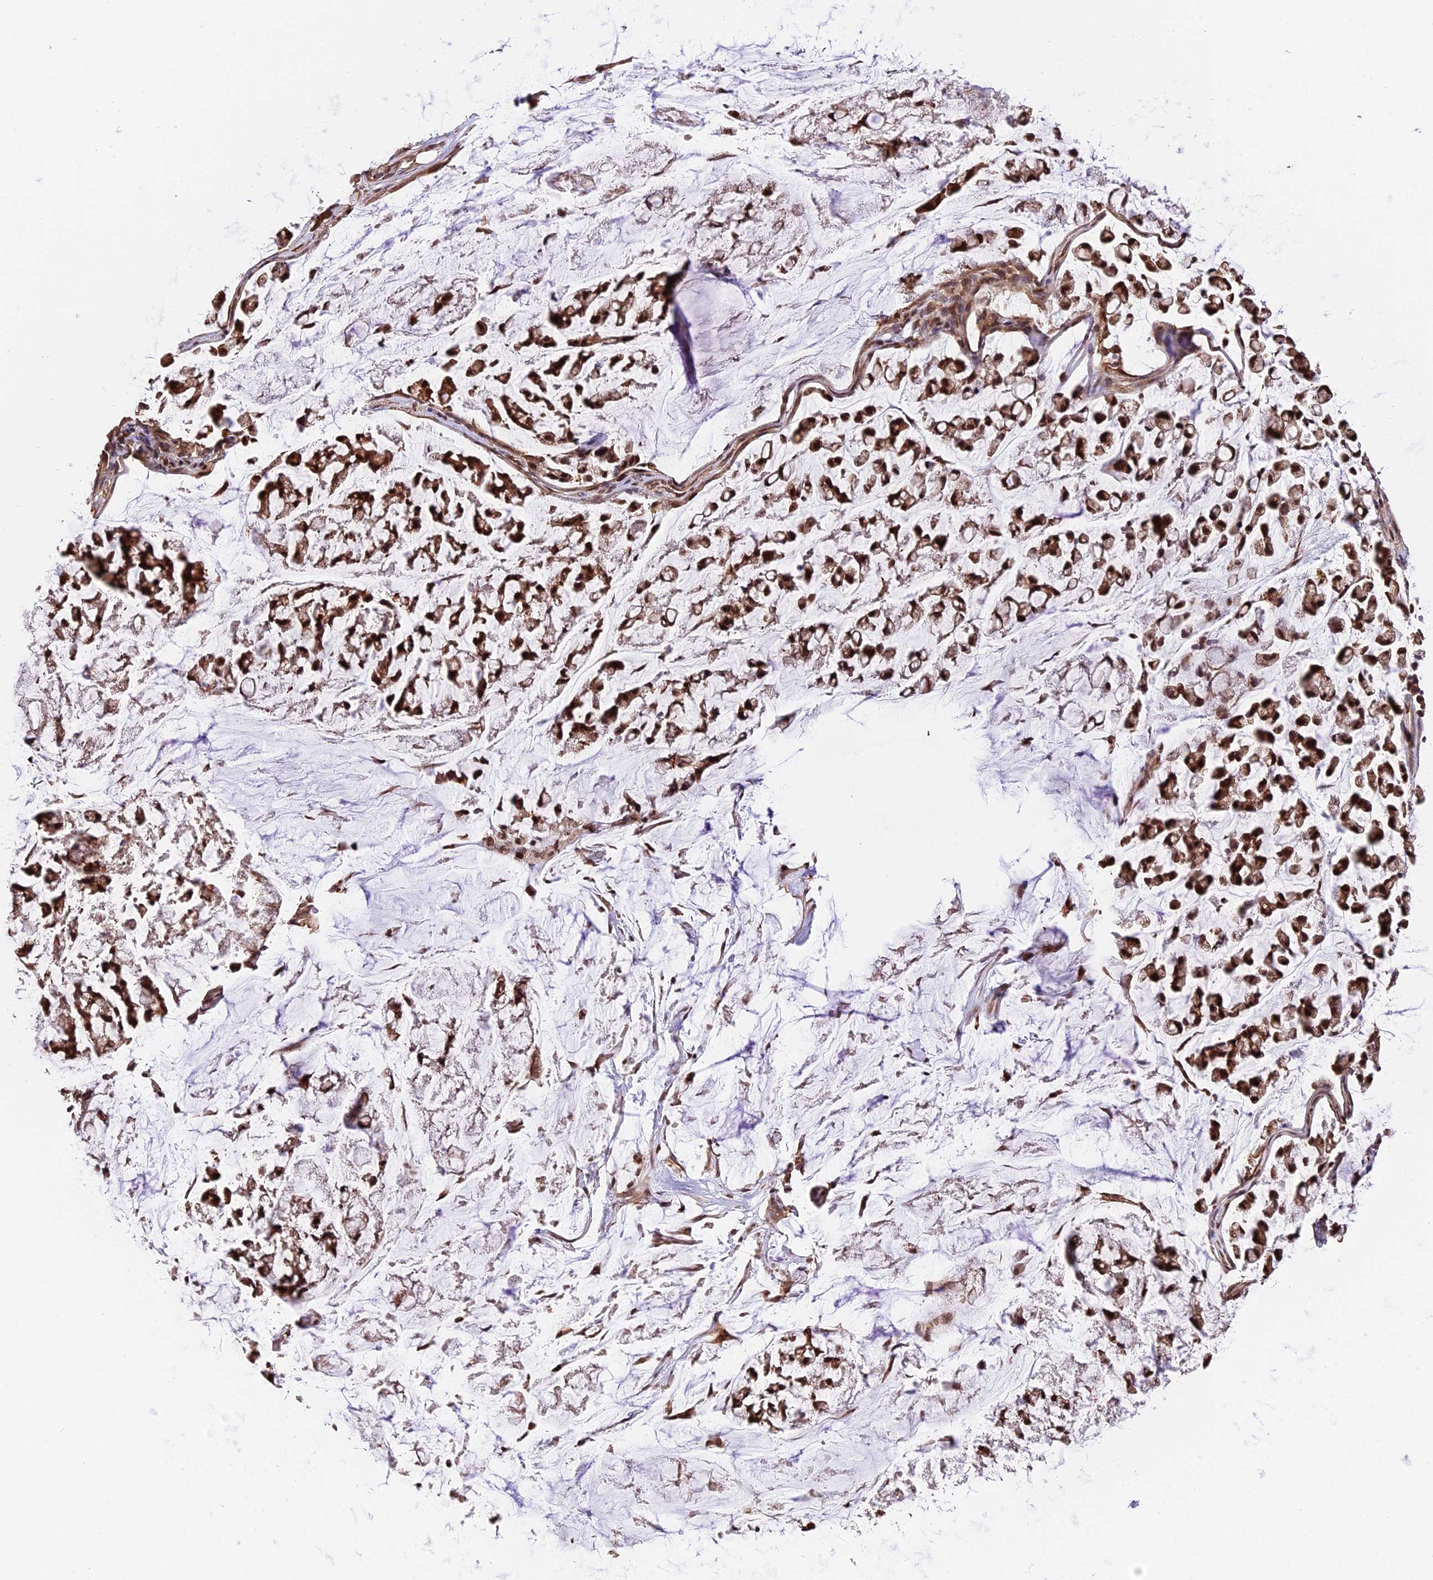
{"staining": {"intensity": "moderate", "quantity": ">75%", "location": "cytoplasmic/membranous,nuclear"}, "tissue": "stomach cancer", "cell_type": "Tumor cells", "image_type": "cancer", "snomed": [{"axis": "morphology", "description": "Adenocarcinoma, NOS"}, {"axis": "topography", "description": "Stomach, lower"}], "caption": "This image reveals immunohistochemistry (IHC) staining of human stomach cancer (adenocarcinoma), with medium moderate cytoplasmic/membranous and nuclear staining in about >75% of tumor cells.", "gene": "HERPUD1", "patient": {"sex": "male", "age": 67}}